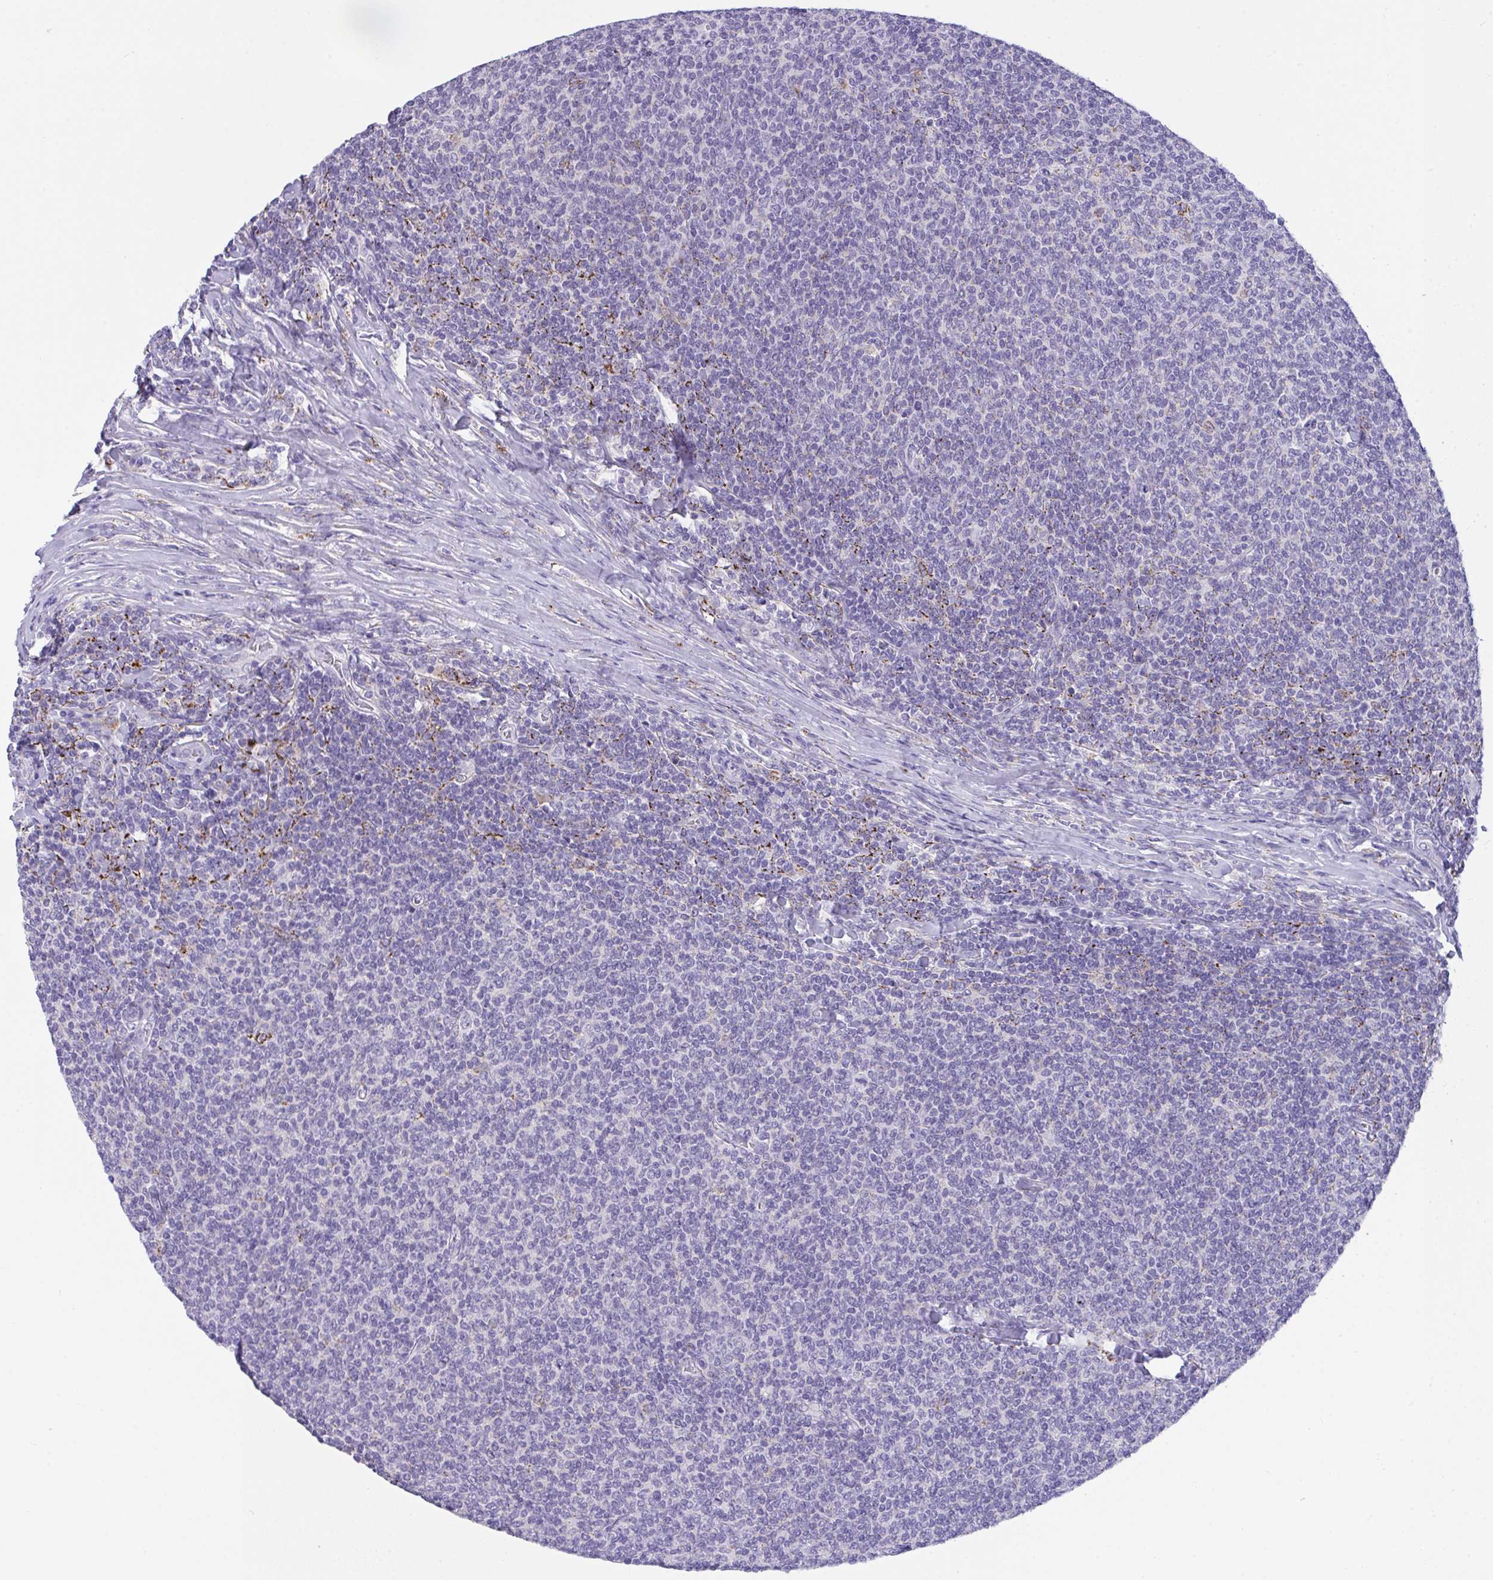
{"staining": {"intensity": "negative", "quantity": "none", "location": "none"}, "tissue": "lymphoma", "cell_type": "Tumor cells", "image_type": "cancer", "snomed": [{"axis": "morphology", "description": "Malignant lymphoma, non-Hodgkin's type, Low grade"}, {"axis": "topography", "description": "Lymph node"}], "caption": "Immunohistochemistry micrograph of malignant lymphoma, non-Hodgkin's type (low-grade) stained for a protein (brown), which displays no positivity in tumor cells.", "gene": "SEMA6B", "patient": {"sex": "male", "age": 52}}